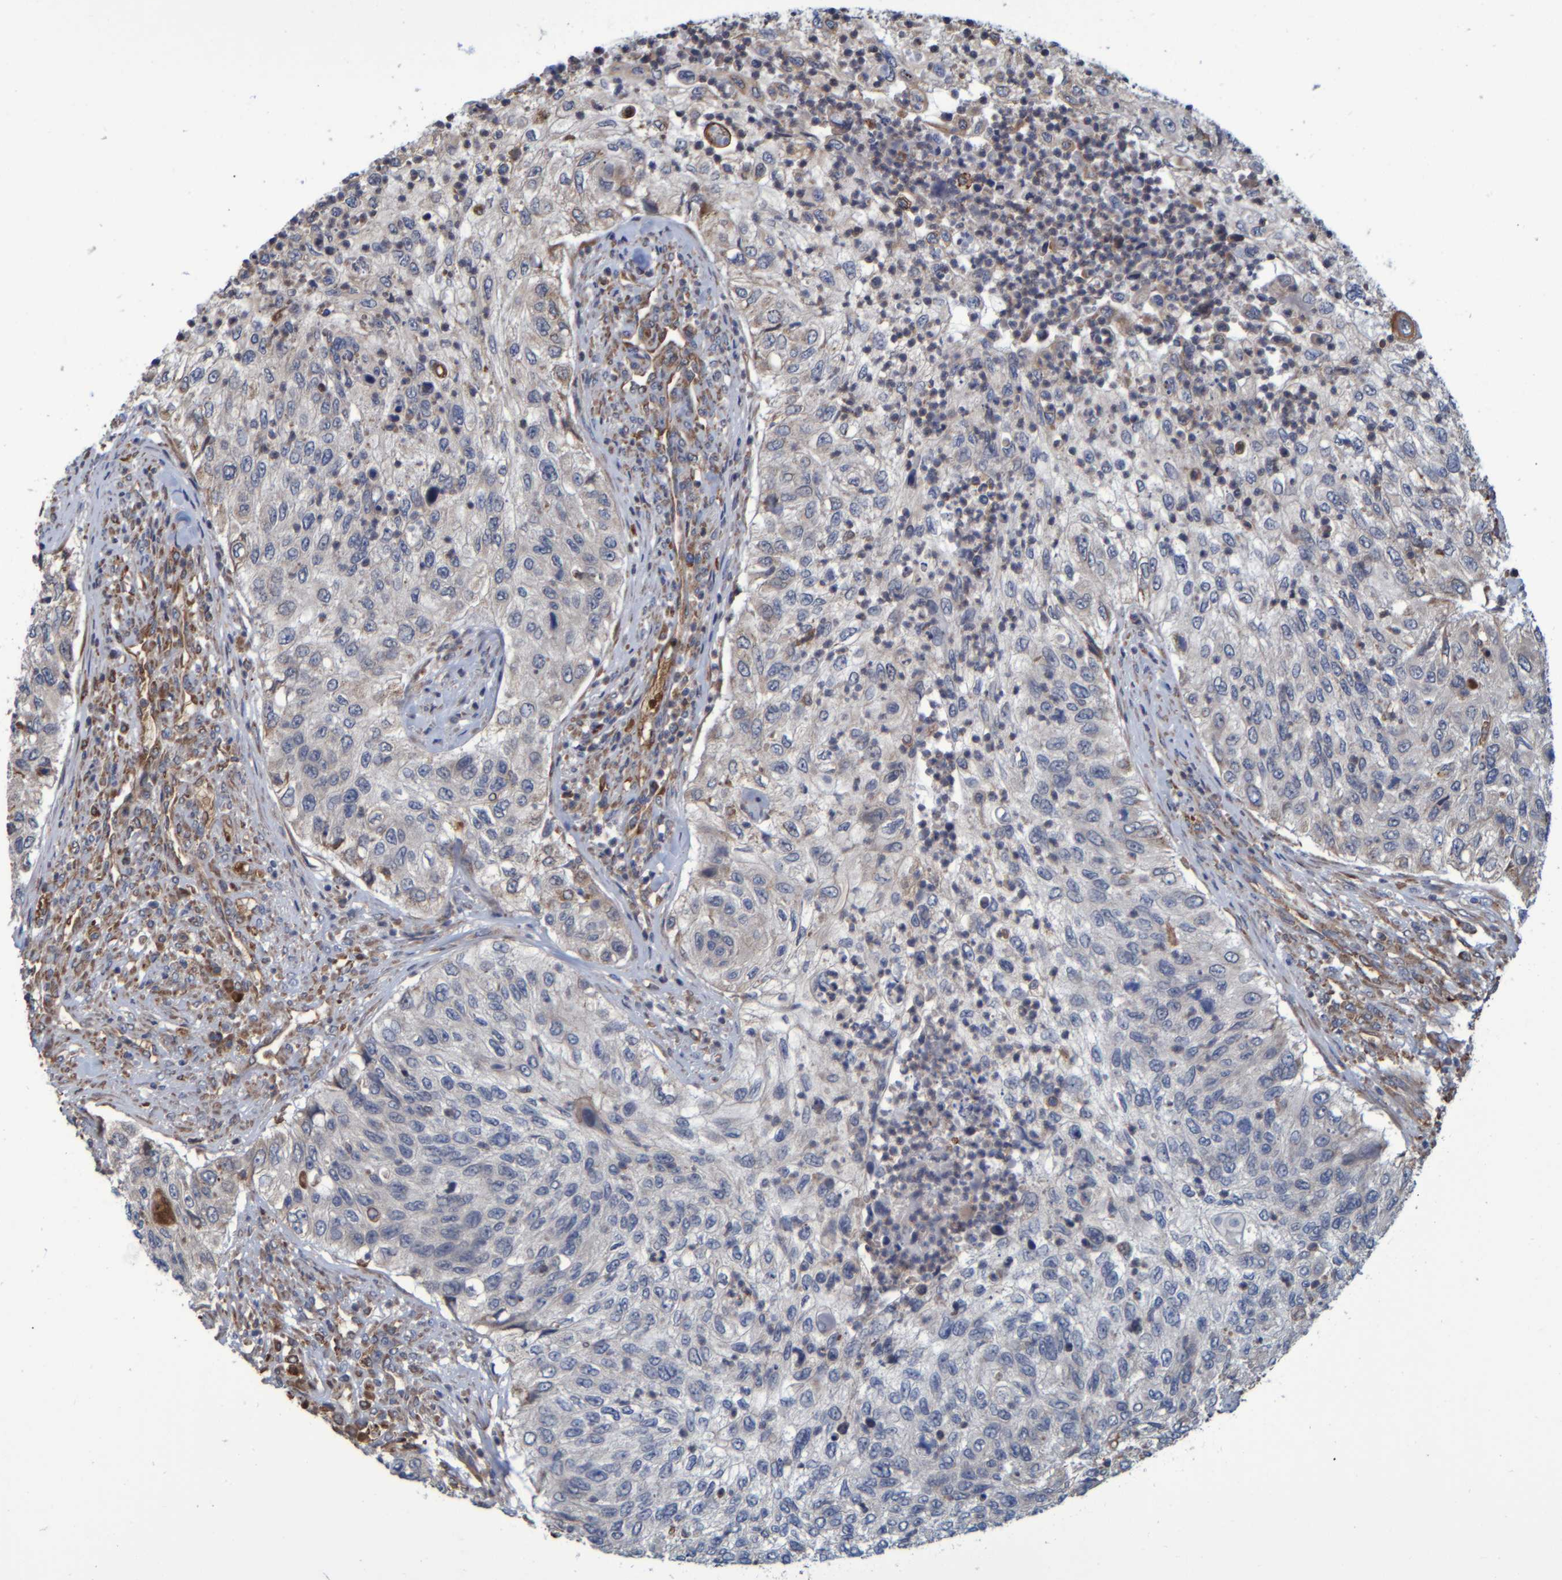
{"staining": {"intensity": "weak", "quantity": "<25%", "location": "cytoplasmic/membranous"}, "tissue": "urothelial cancer", "cell_type": "Tumor cells", "image_type": "cancer", "snomed": [{"axis": "morphology", "description": "Urothelial carcinoma, High grade"}, {"axis": "topography", "description": "Urinary bladder"}], "caption": "High magnification brightfield microscopy of urothelial carcinoma (high-grade) stained with DAB (3,3'-diaminobenzidine) (brown) and counterstained with hematoxylin (blue): tumor cells show no significant expression.", "gene": "SPAG5", "patient": {"sex": "female", "age": 60}}